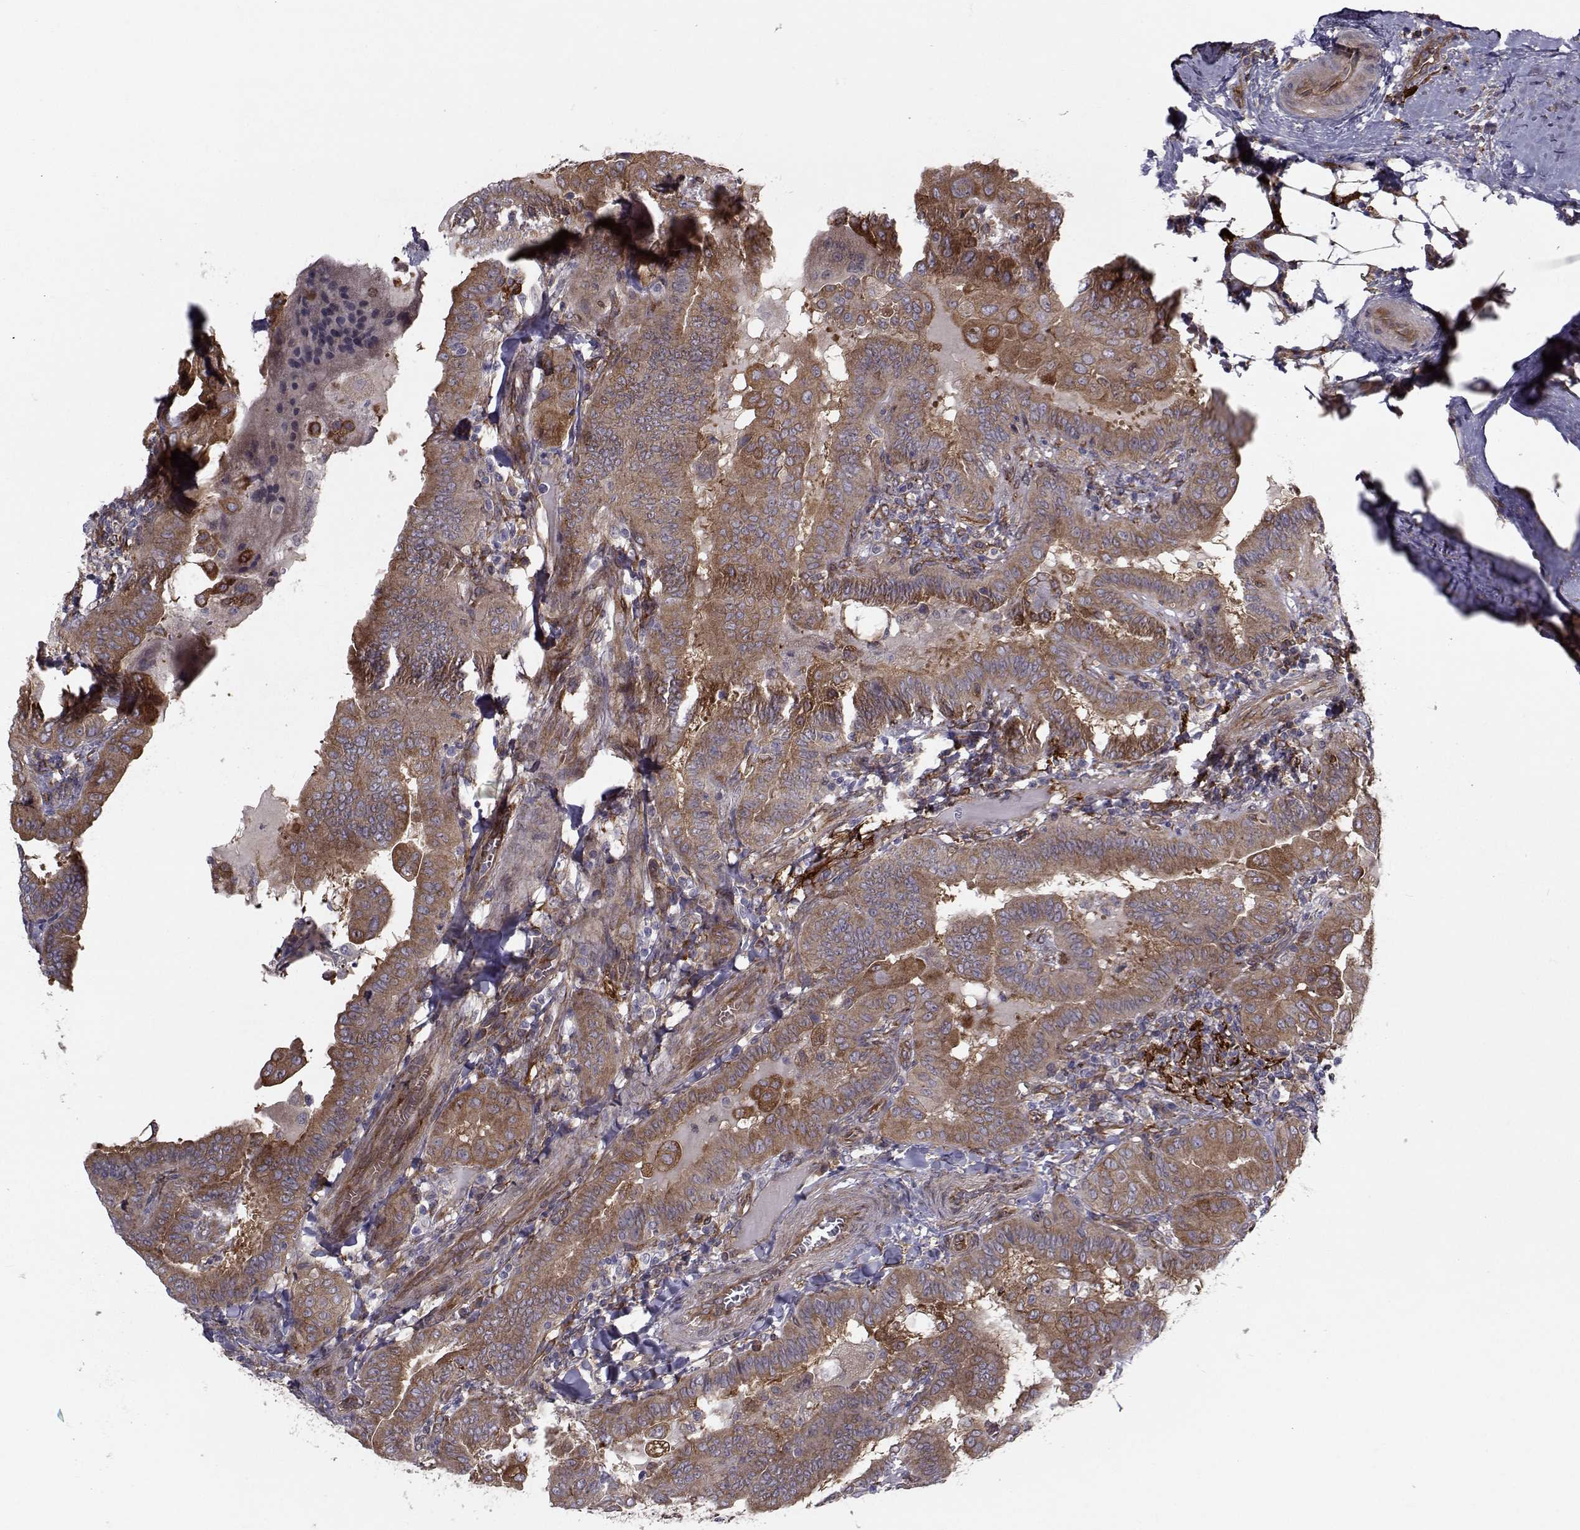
{"staining": {"intensity": "strong", "quantity": "25%-75%", "location": "cytoplasmic/membranous"}, "tissue": "thyroid cancer", "cell_type": "Tumor cells", "image_type": "cancer", "snomed": [{"axis": "morphology", "description": "Papillary adenocarcinoma, NOS"}, {"axis": "topography", "description": "Thyroid gland"}], "caption": "Strong cytoplasmic/membranous positivity for a protein is appreciated in about 25%-75% of tumor cells of papillary adenocarcinoma (thyroid) using IHC.", "gene": "TRIP10", "patient": {"sex": "female", "age": 37}}